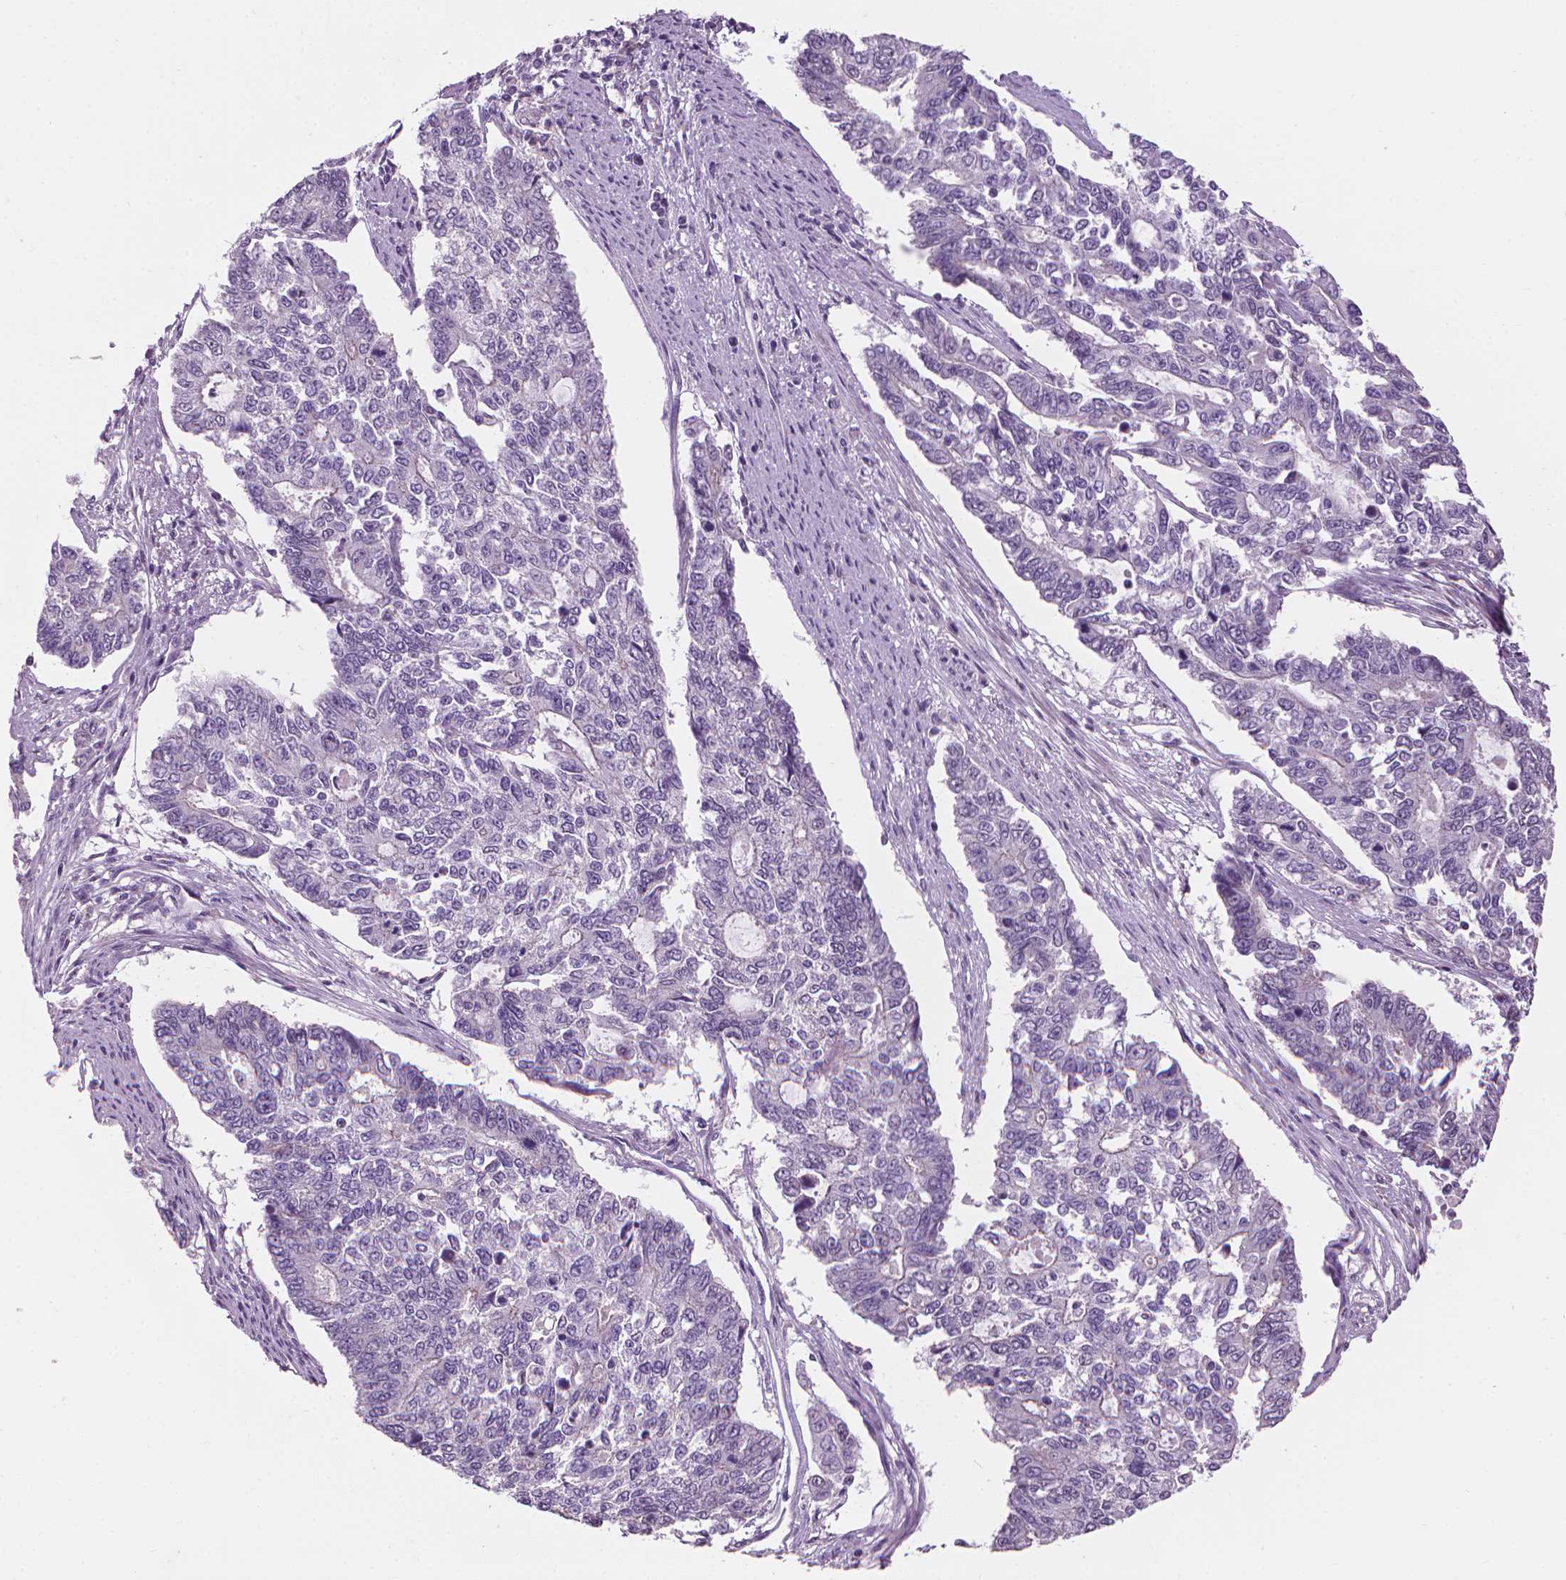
{"staining": {"intensity": "negative", "quantity": "none", "location": "none"}, "tissue": "endometrial cancer", "cell_type": "Tumor cells", "image_type": "cancer", "snomed": [{"axis": "morphology", "description": "Adenocarcinoma, NOS"}, {"axis": "topography", "description": "Uterus"}], "caption": "Immunohistochemical staining of endometrial cancer displays no significant staining in tumor cells.", "gene": "SAXO2", "patient": {"sex": "female", "age": 59}}